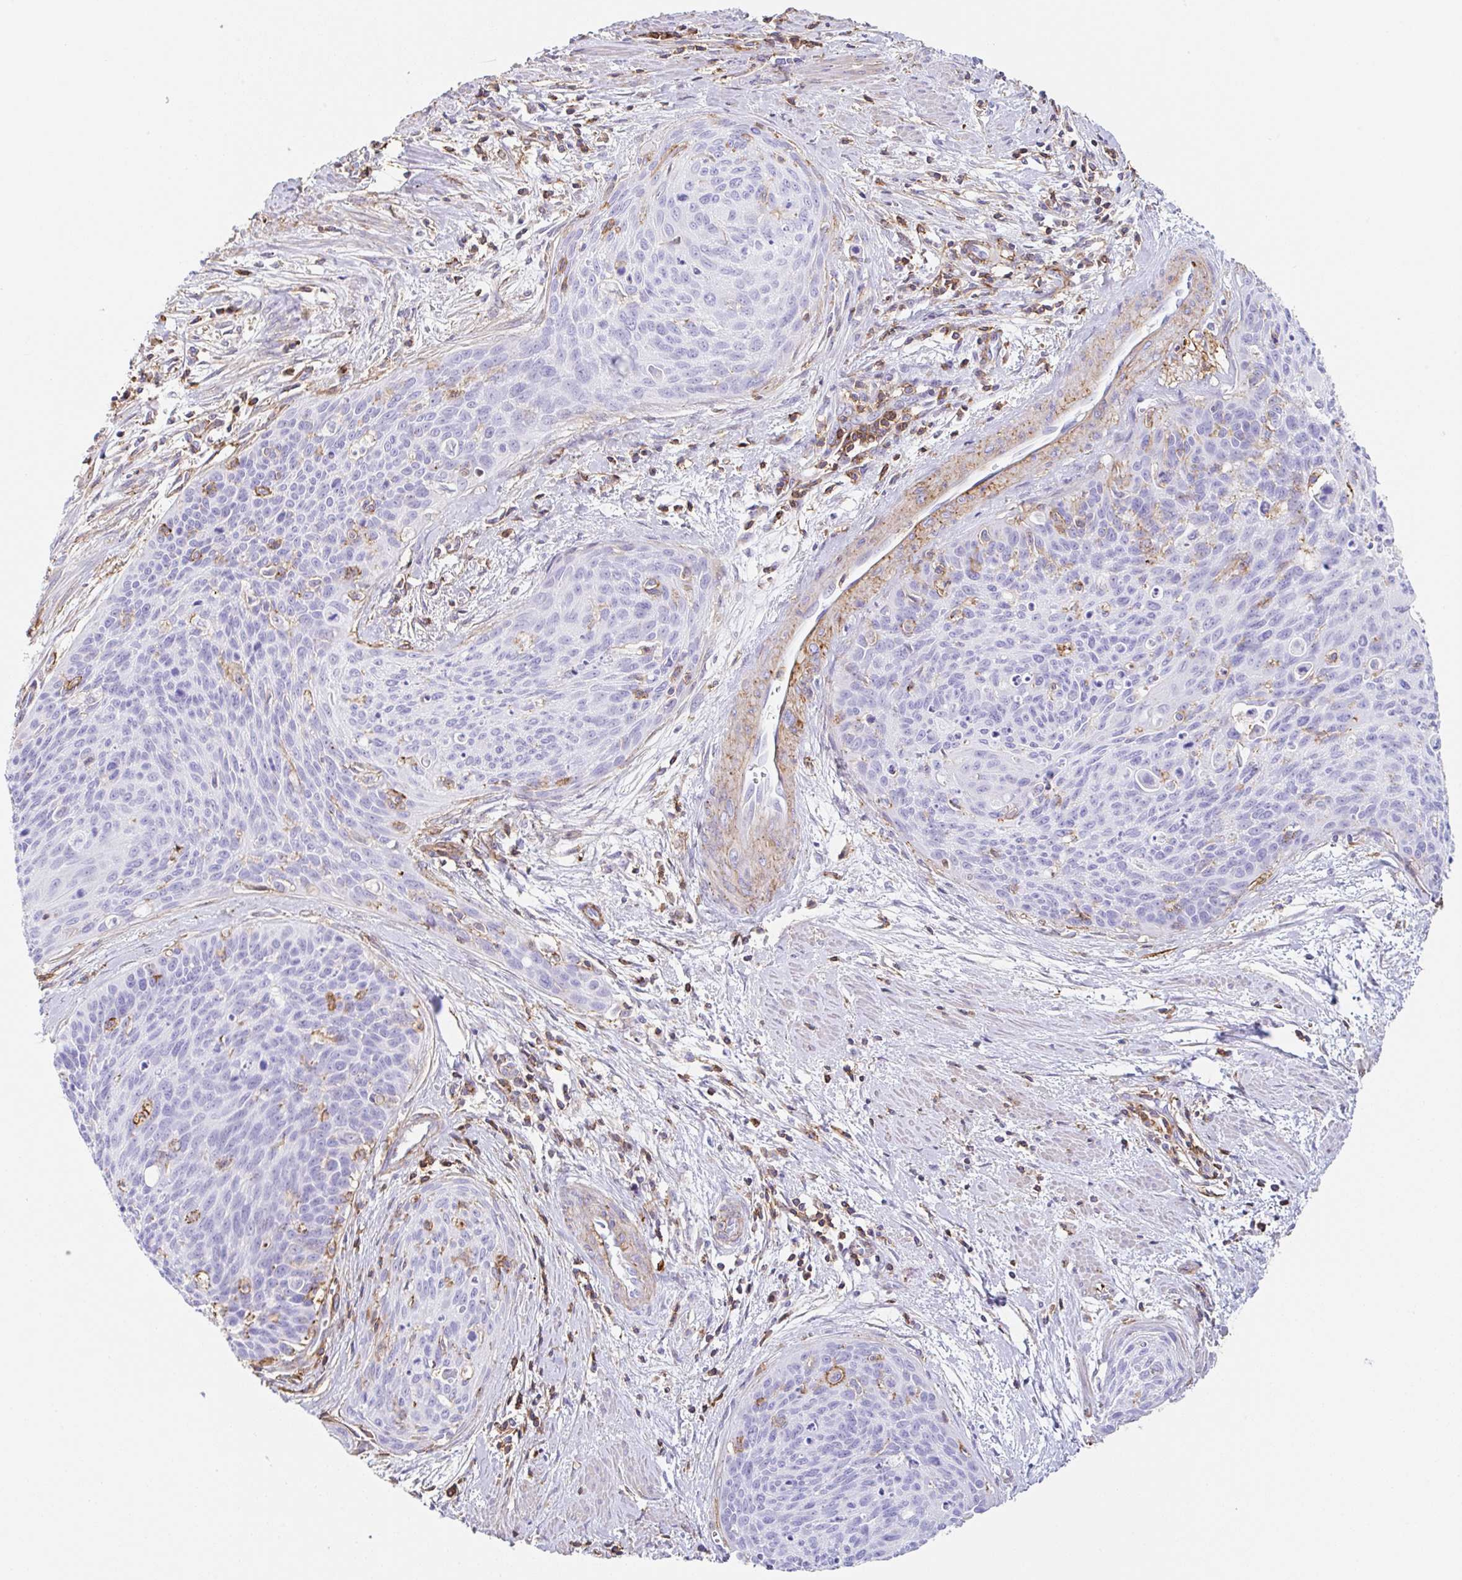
{"staining": {"intensity": "negative", "quantity": "none", "location": "none"}, "tissue": "cervical cancer", "cell_type": "Tumor cells", "image_type": "cancer", "snomed": [{"axis": "morphology", "description": "Squamous cell carcinoma, NOS"}, {"axis": "topography", "description": "Cervix"}], "caption": "IHC histopathology image of cervical cancer stained for a protein (brown), which demonstrates no staining in tumor cells.", "gene": "MTTP", "patient": {"sex": "female", "age": 55}}